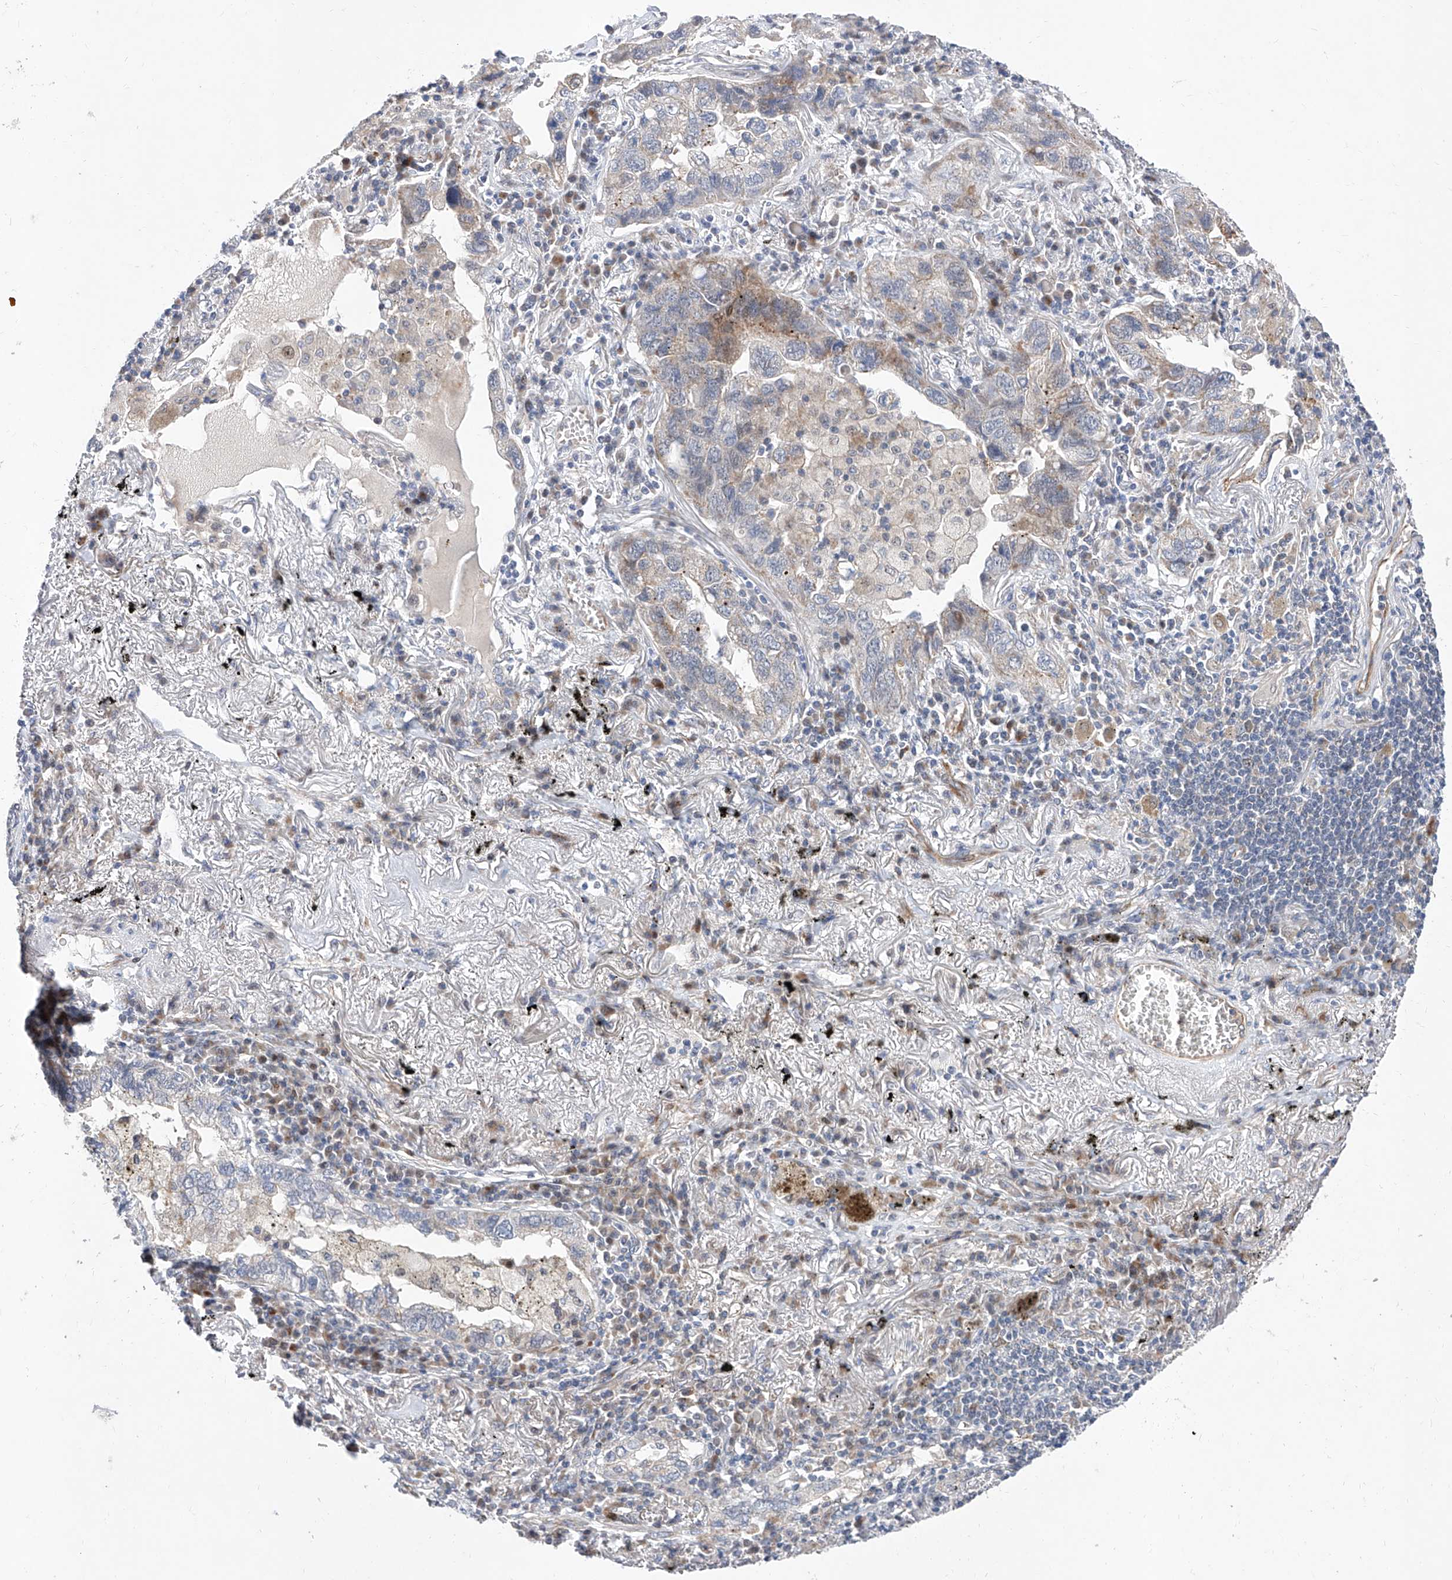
{"staining": {"intensity": "weak", "quantity": "<25%", "location": "cytoplasmic/membranous"}, "tissue": "lung cancer", "cell_type": "Tumor cells", "image_type": "cancer", "snomed": [{"axis": "morphology", "description": "Adenocarcinoma, NOS"}, {"axis": "topography", "description": "Lung"}], "caption": "Protein analysis of lung adenocarcinoma reveals no significant expression in tumor cells.", "gene": "FUCA2", "patient": {"sex": "male", "age": 65}}